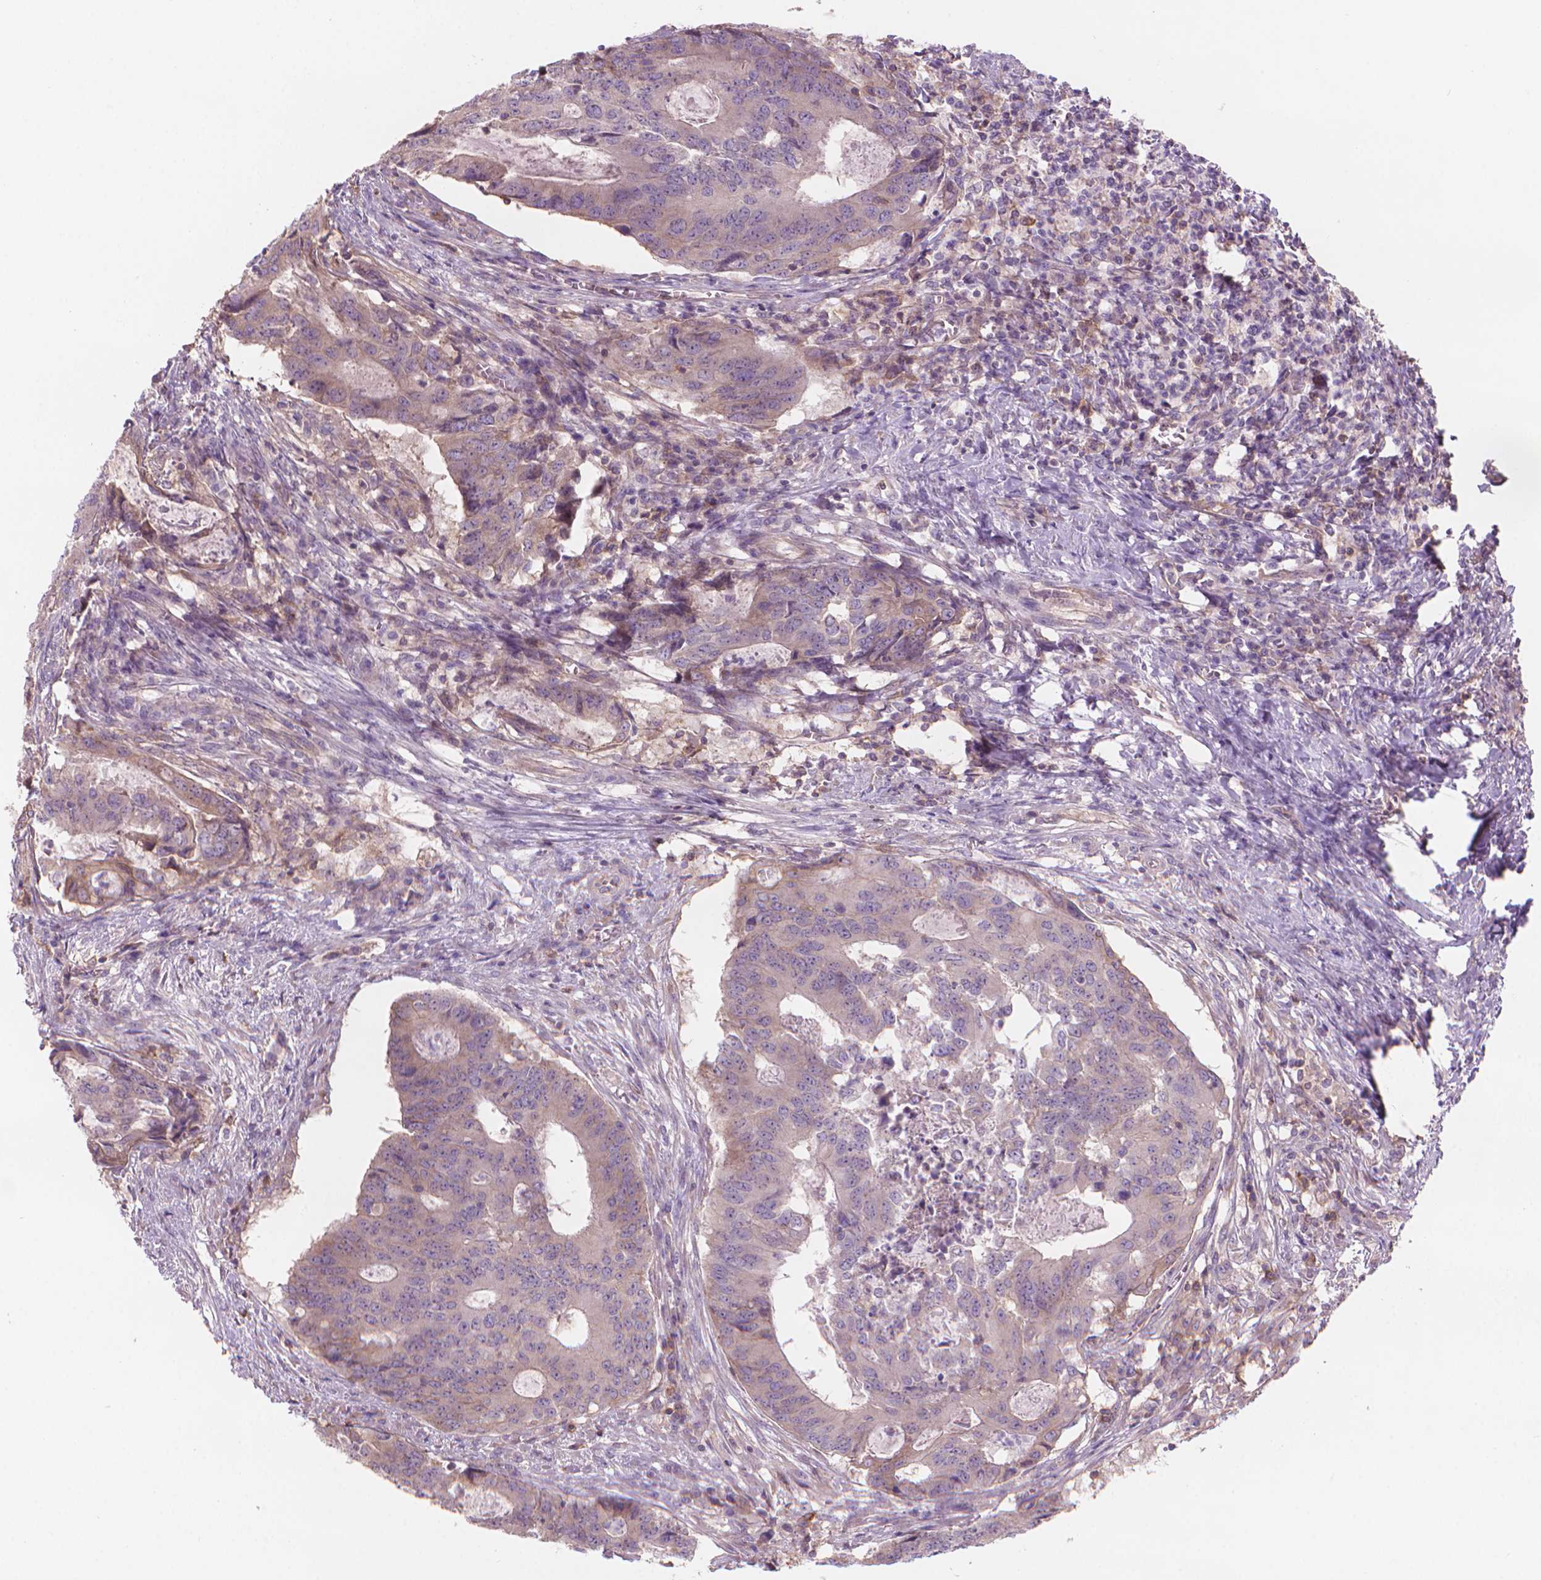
{"staining": {"intensity": "weak", "quantity": "25%-75%", "location": "cytoplasmic/membranous"}, "tissue": "colorectal cancer", "cell_type": "Tumor cells", "image_type": "cancer", "snomed": [{"axis": "morphology", "description": "Adenocarcinoma, NOS"}, {"axis": "topography", "description": "Colon"}], "caption": "The micrograph demonstrates immunohistochemical staining of colorectal cancer. There is weak cytoplasmic/membranous positivity is seen in approximately 25%-75% of tumor cells.", "gene": "ENSG00000187186", "patient": {"sex": "male", "age": 67}}